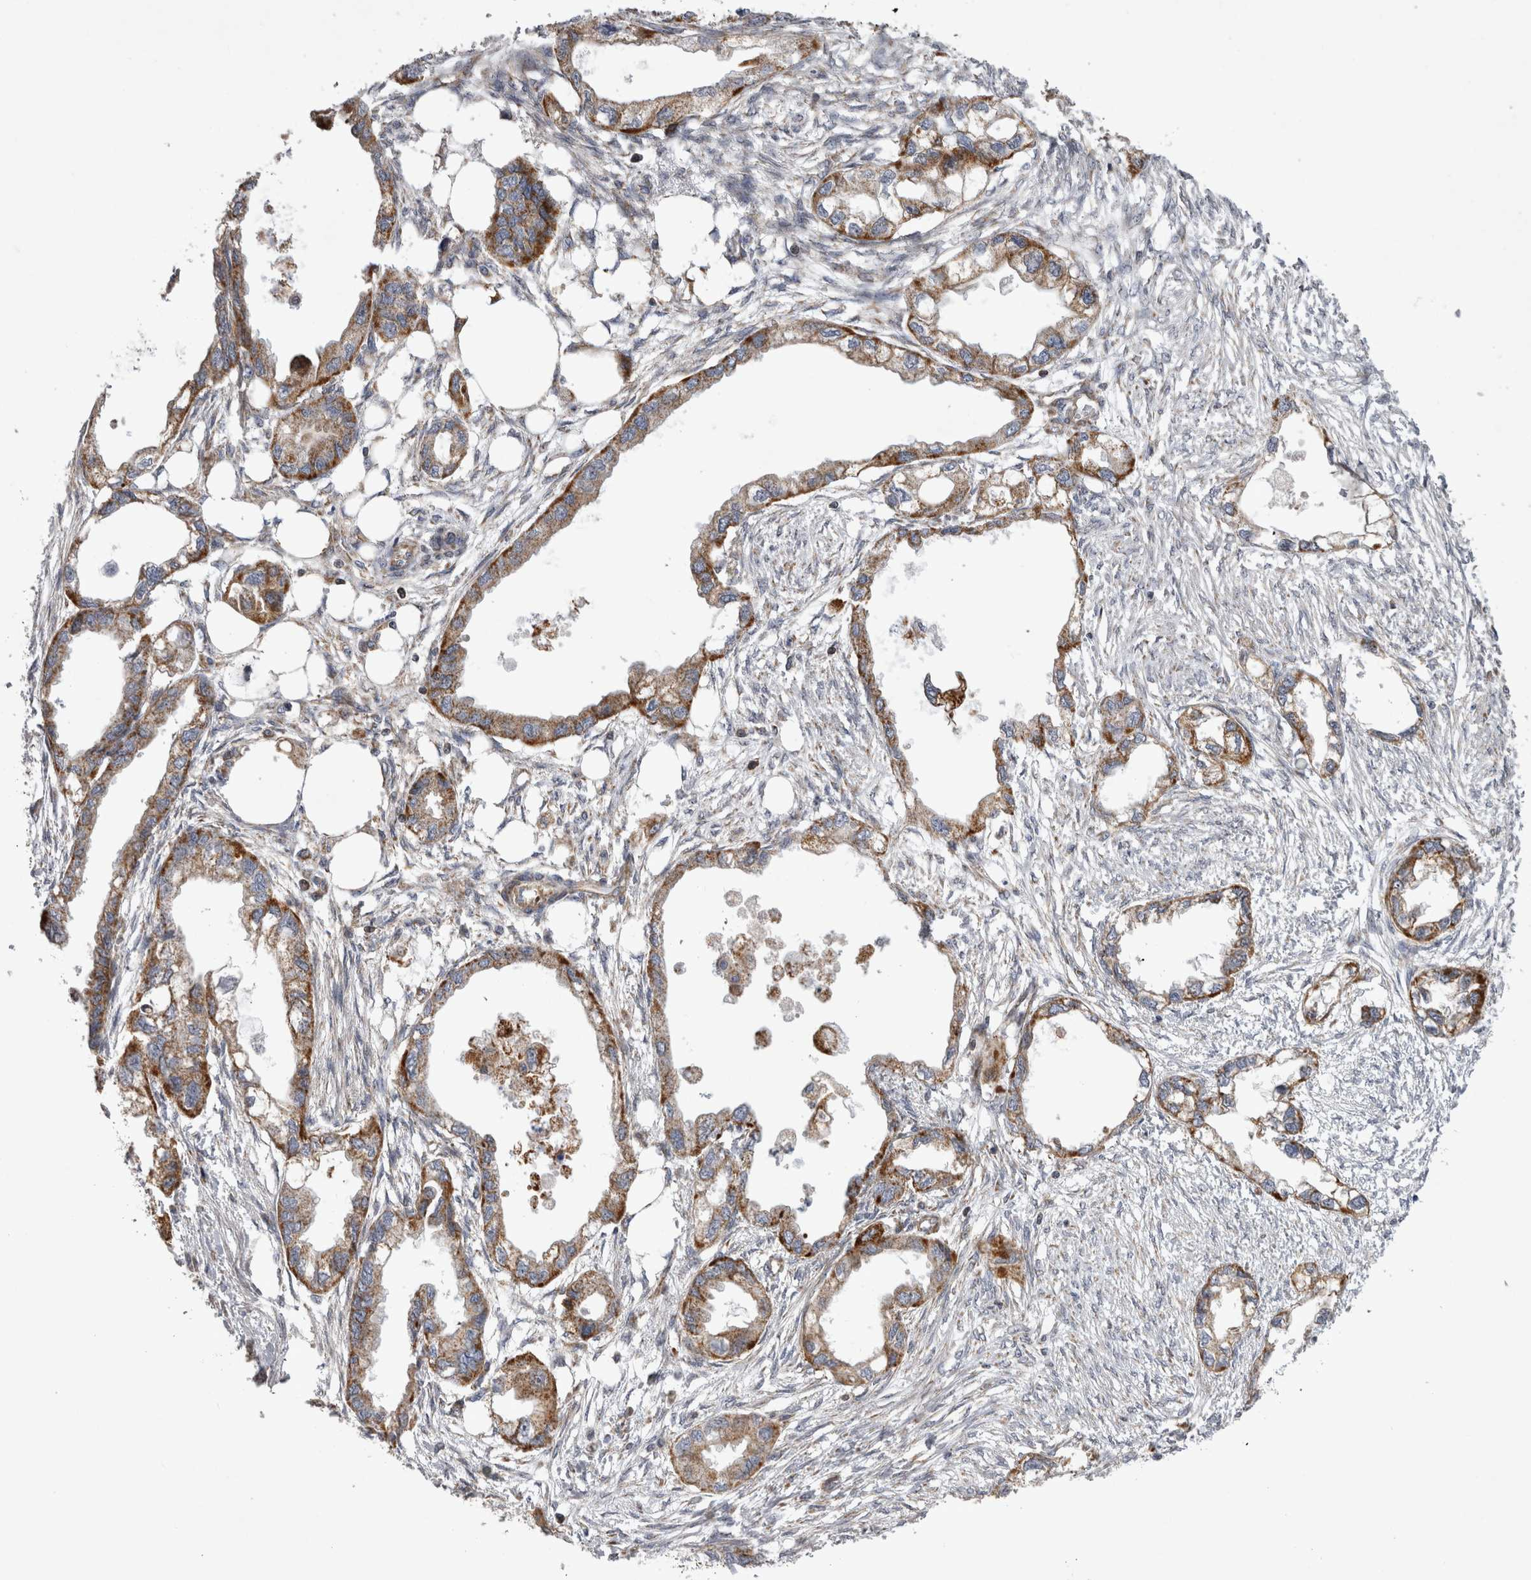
{"staining": {"intensity": "strong", "quantity": ">75%", "location": "cytoplasmic/membranous"}, "tissue": "endometrial cancer", "cell_type": "Tumor cells", "image_type": "cancer", "snomed": [{"axis": "morphology", "description": "Adenocarcinoma, NOS"}, {"axis": "morphology", "description": "Adenocarcinoma, metastatic, NOS"}, {"axis": "topography", "description": "Adipose tissue"}, {"axis": "topography", "description": "Endometrium"}], "caption": "Protein expression analysis of human endometrial cancer reveals strong cytoplasmic/membranous expression in about >75% of tumor cells.", "gene": "TSPOAP1", "patient": {"sex": "female", "age": 67}}